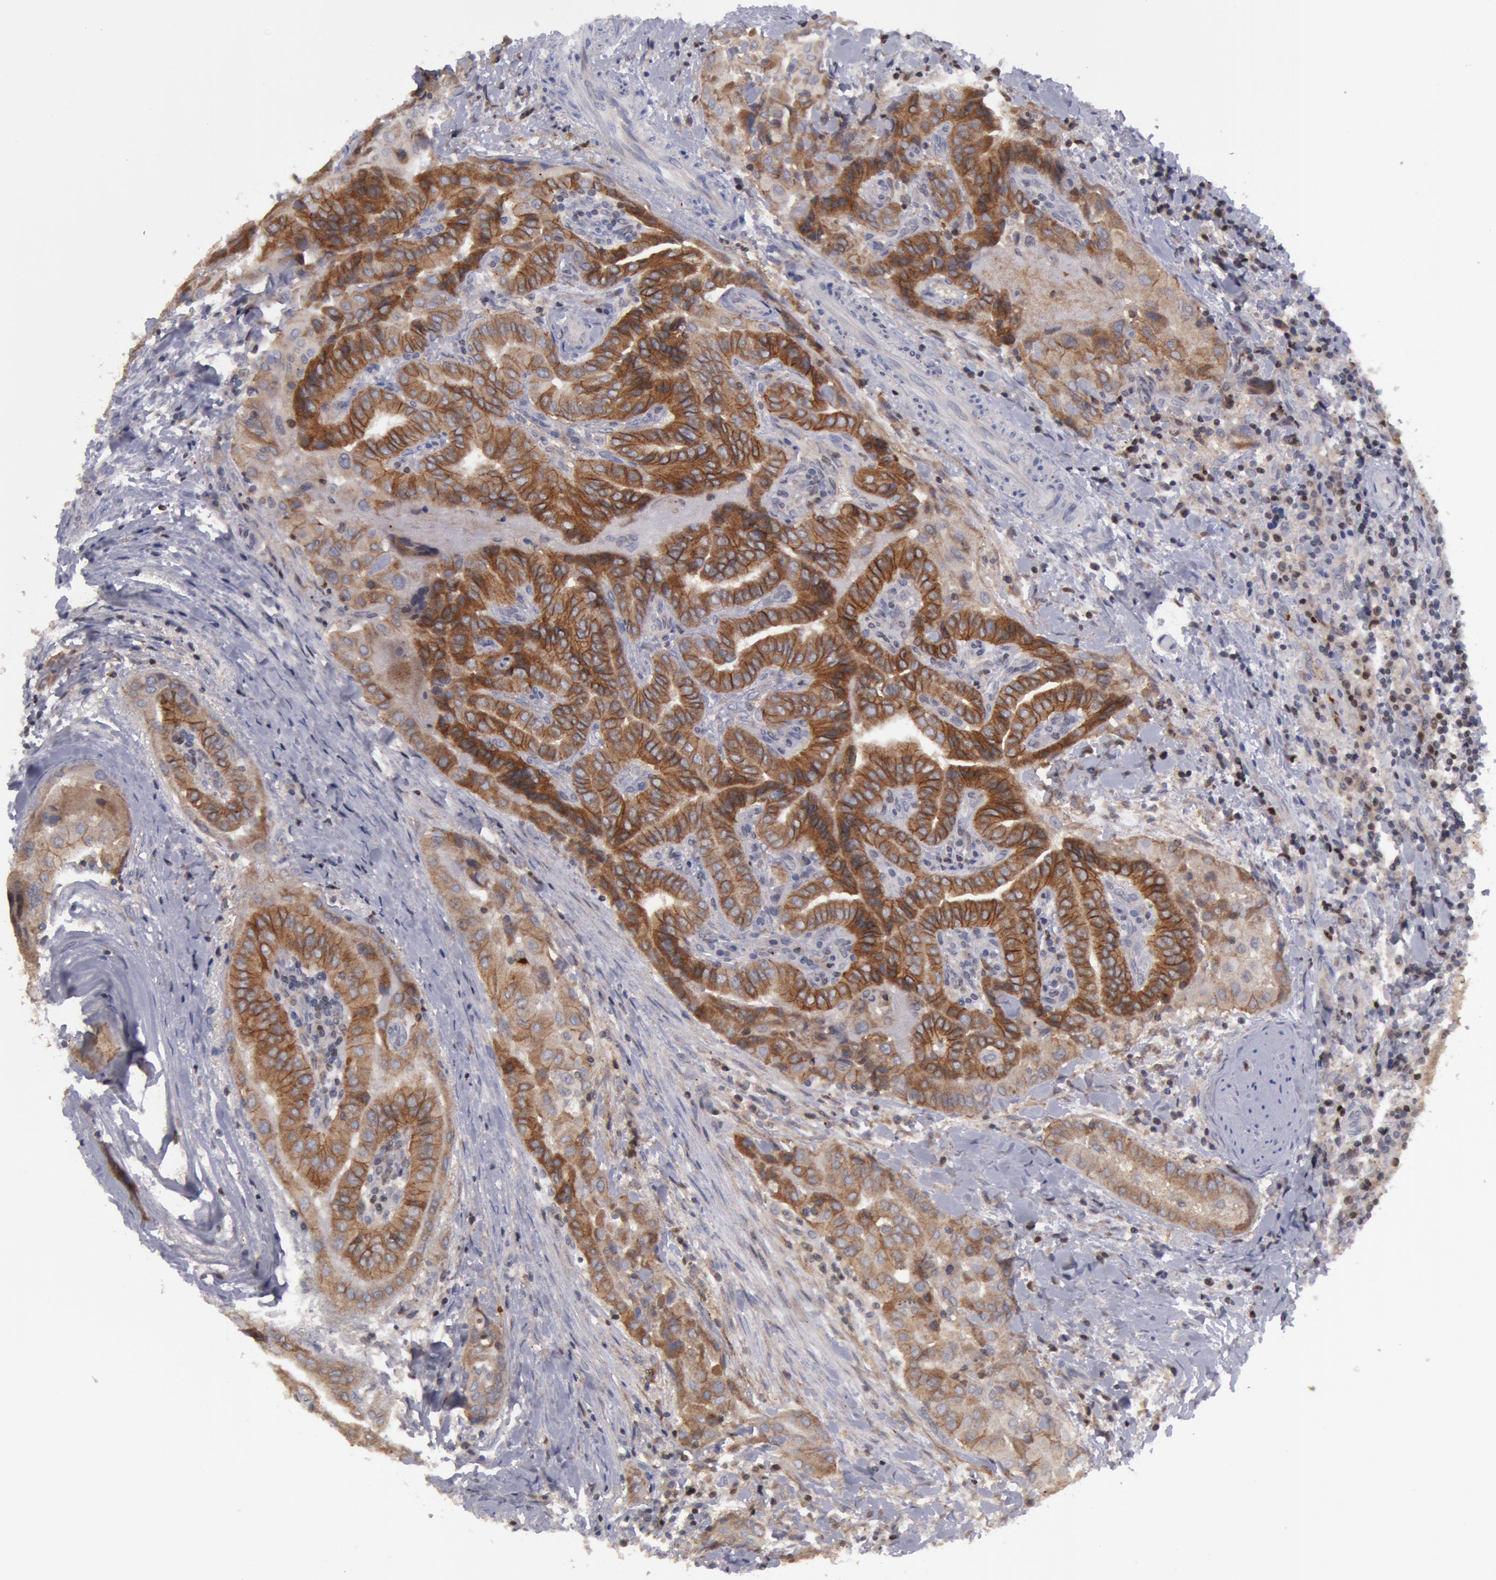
{"staining": {"intensity": "moderate", "quantity": ">75%", "location": "cytoplasmic/membranous"}, "tissue": "thyroid cancer", "cell_type": "Tumor cells", "image_type": "cancer", "snomed": [{"axis": "morphology", "description": "Papillary adenocarcinoma, NOS"}, {"axis": "topography", "description": "Thyroid gland"}], "caption": "Protein staining of thyroid cancer tissue demonstrates moderate cytoplasmic/membranous positivity in about >75% of tumor cells.", "gene": "ERBB2", "patient": {"sex": "female", "age": 71}}